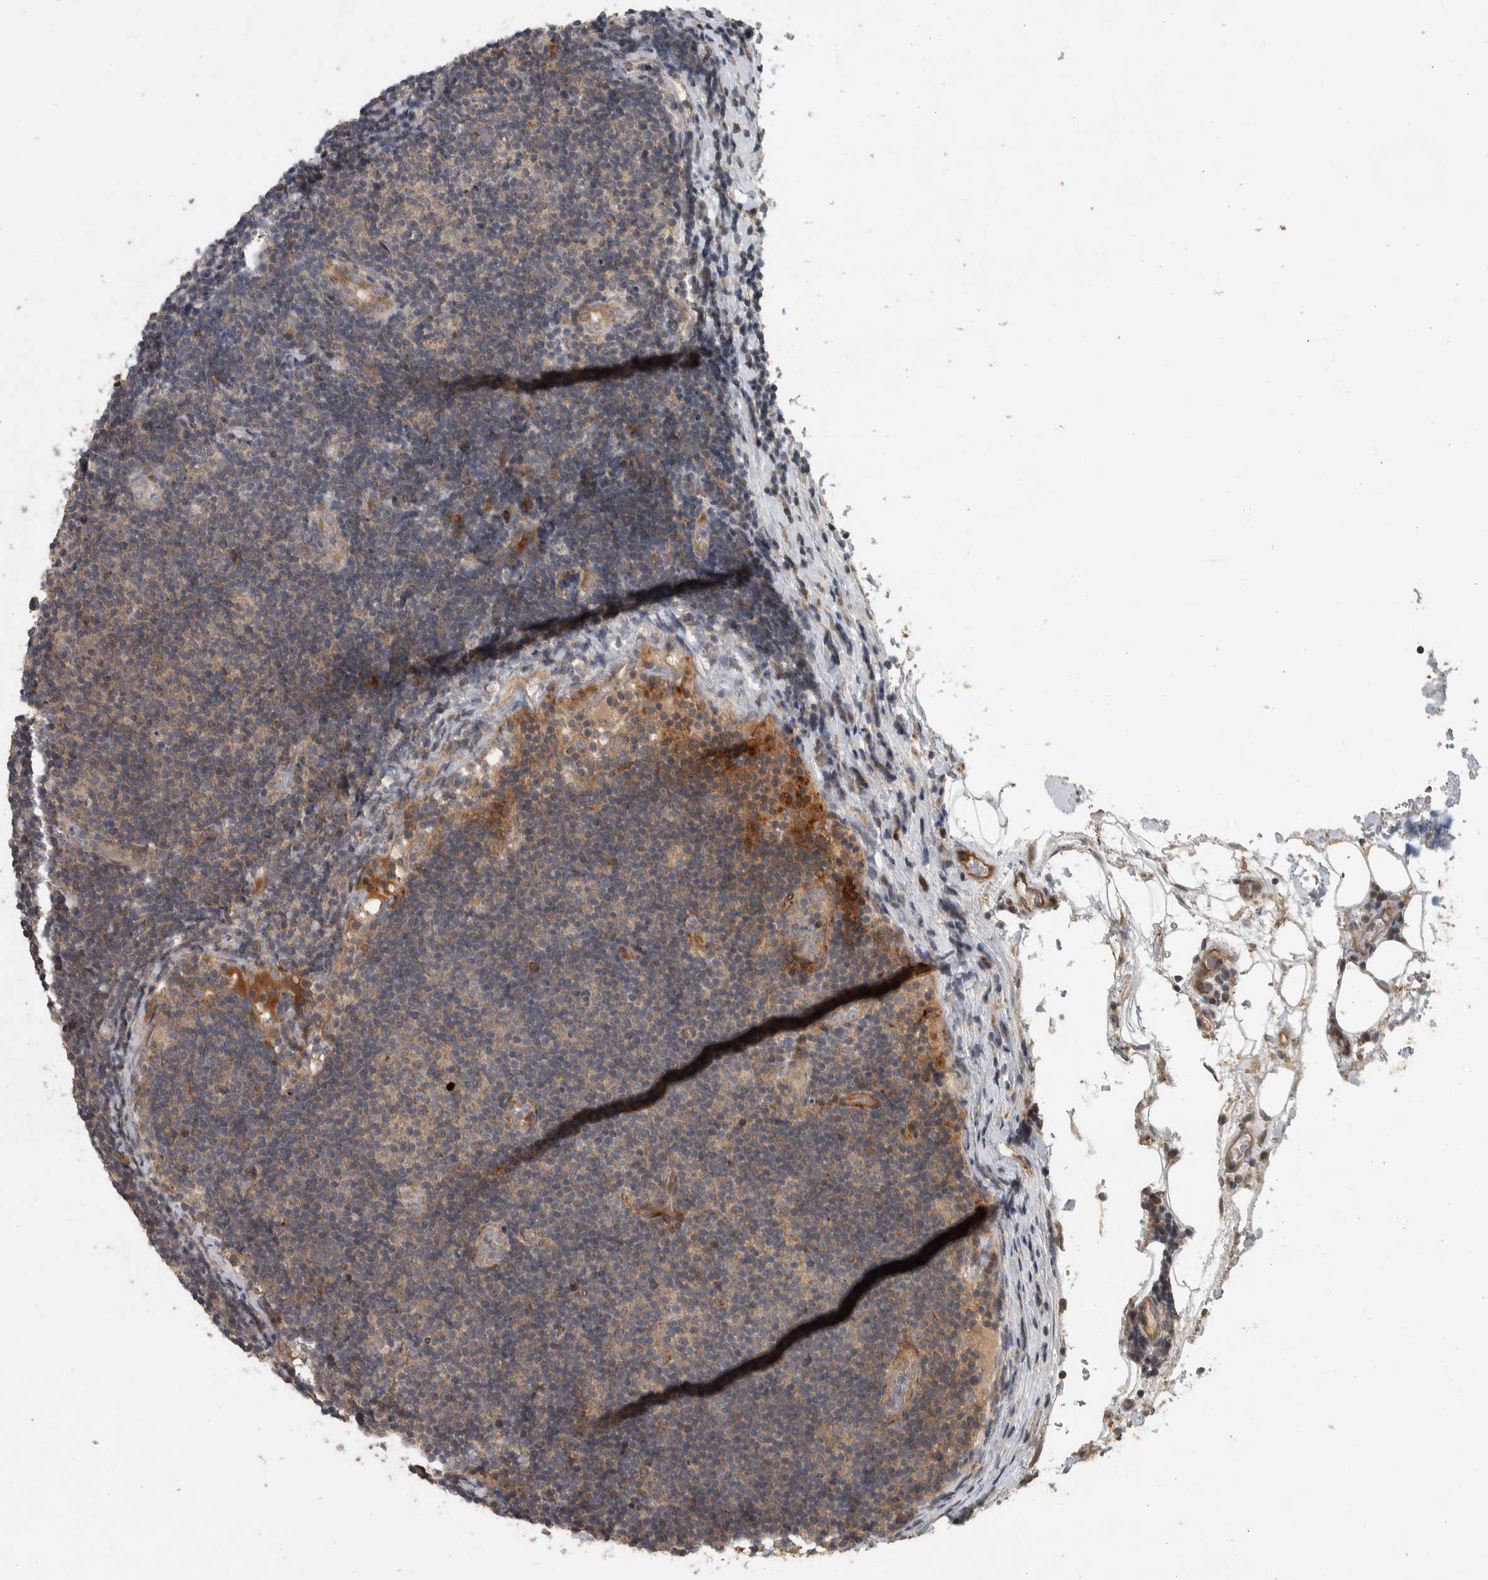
{"staining": {"intensity": "moderate", "quantity": "<25%", "location": "cytoplasmic/membranous"}, "tissue": "lymphoma", "cell_type": "Tumor cells", "image_type": "cancer", "snomed": [{"axis": "morphology", "description": "Malignant lymphoma, non-Hodgkin's type, Low grade"}, {"axis": "topography", "description": "Lymph node"}], "caption": "There is low levels of moderate cytoplasmic/membranous staining in tumor cells of low-grade malignant lymphoma, non-Hodgkin's type, as demonstrated by immunohistochemical staining (brown color).", "gene": "ERAL1", "patient": {"sex": "male", "age": 83}}